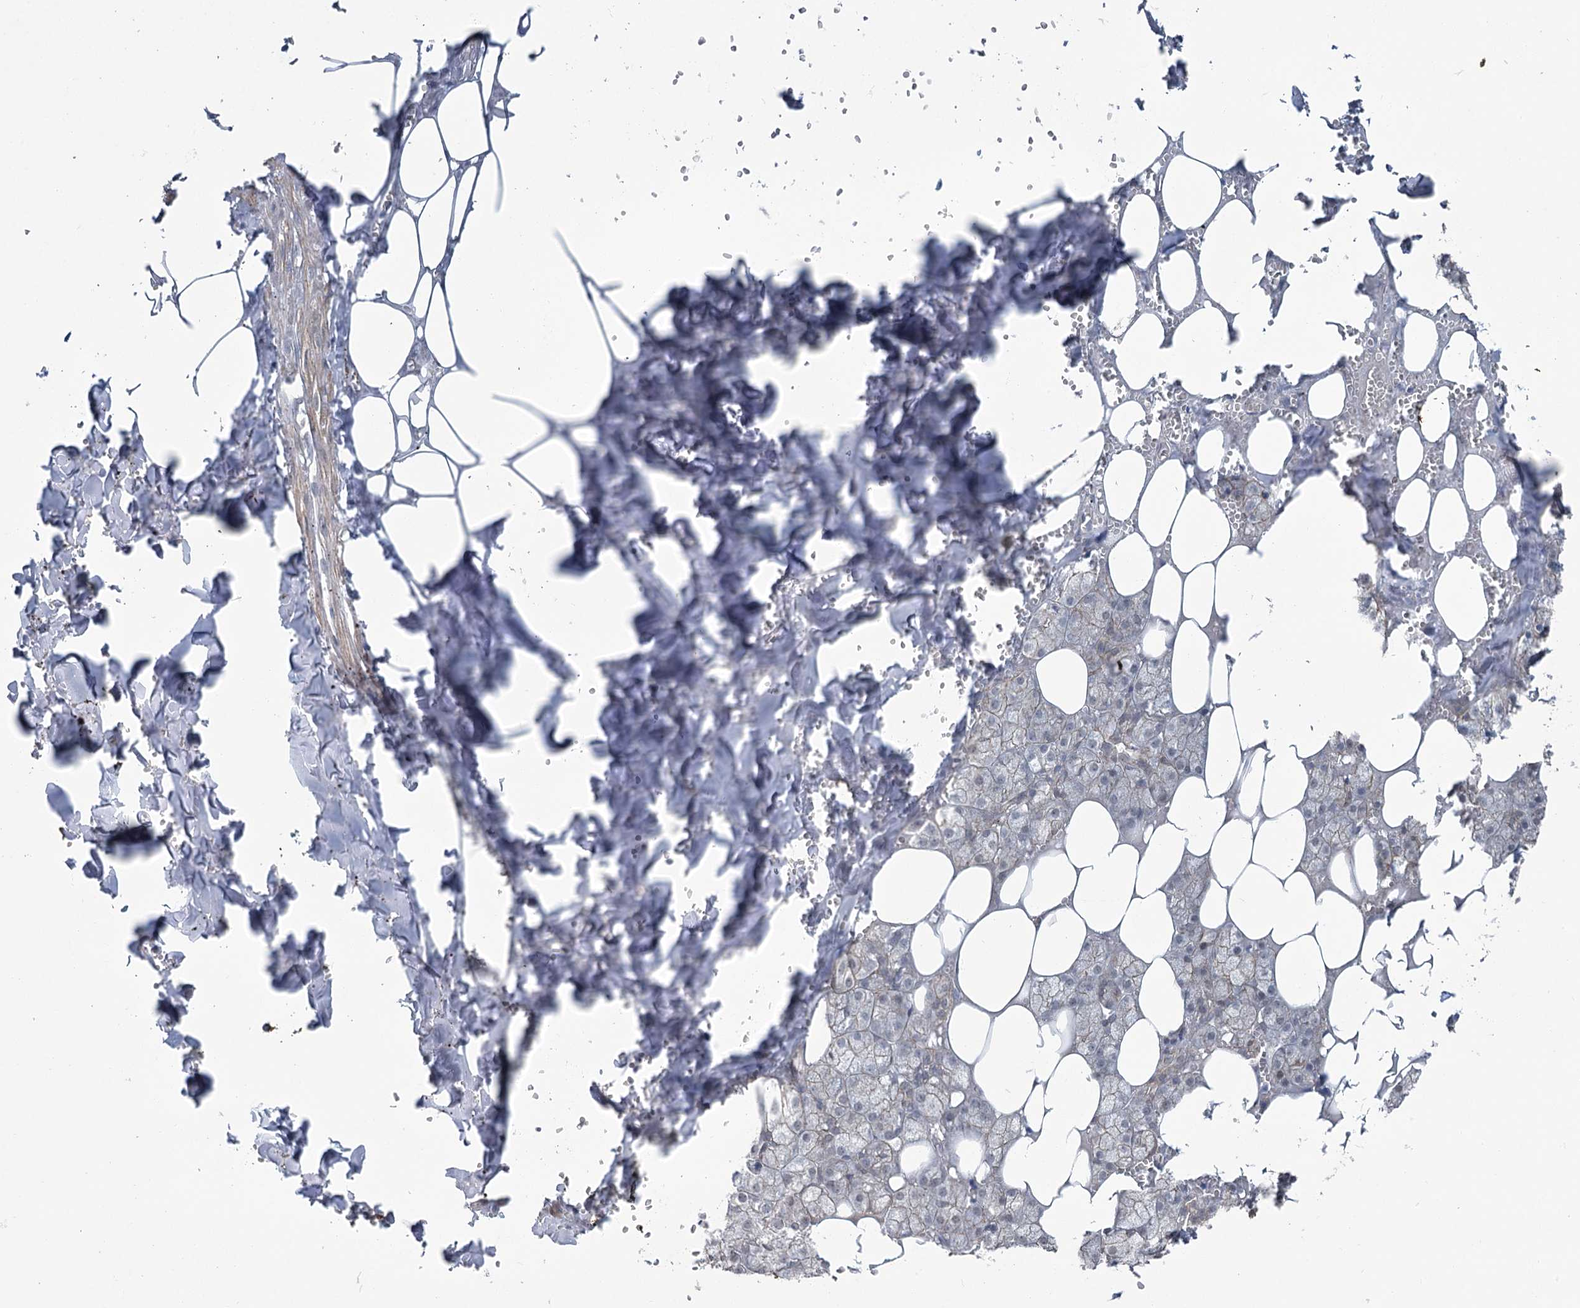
{"staining": {"intensity": "moderate", "quantity": ">75%", "location": "cytoplasmic/membranous"}, "tissue": "salivary gland", "cell_type": "Glandular cells", "image_type": "normal", "snomed": [{"axis": "morphology", "description": "Normal tissue, NOS"}, {"axis": "topography", "description": "Salivary gland"}], "caption": "Unremarkable salivary gland reveals moderate cytoplasmic/membranous expression in about >75% of glandular cells, visualized by immunohistochemistry.", "gene": "FAM120B", "patient": {"sex": "male", "age": 62}}